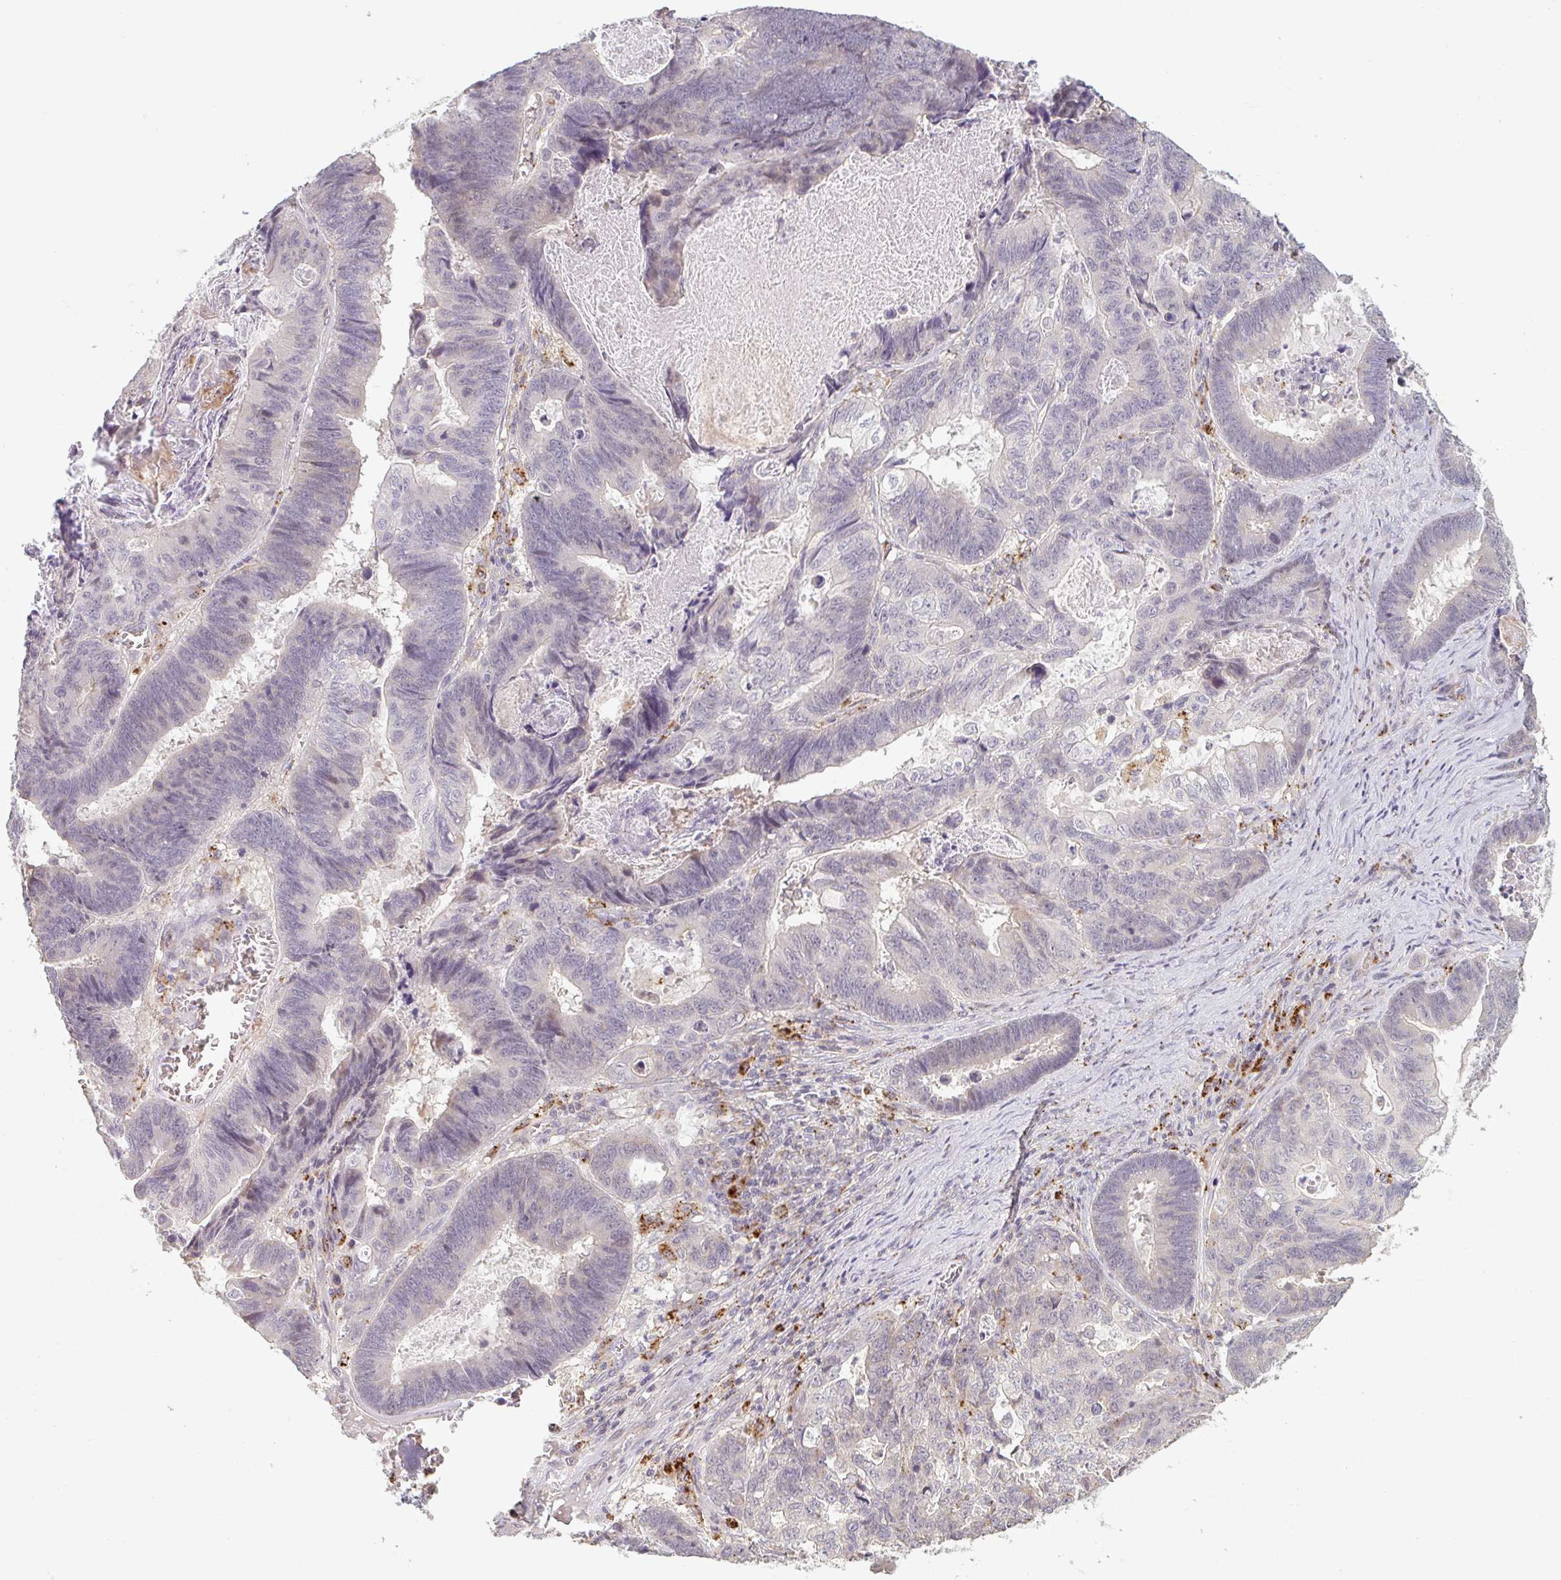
{"staining": {"intensity": "negative", "quantity": "none", "location": "none"}, "tissue": "lung cancer", "cell_type": "Tumor cells", "image_type": "cancer", "snomed": [{"axis": "morphology", "description": "Aneuploidy"}, {"axis": "morphology", "description": "Adenocarcinoma, NOS"}, {"axis": "morphology", "description": "Adenocarcinoma primary or metastatic"}, {"axis": "topography", "description": "Lung"}], "caption": "A photomicrograph of human lung cancer is negative for staining in tumor cells.", "gene": "TMEM237", "patient": {"sex": "female", "age": 75}}